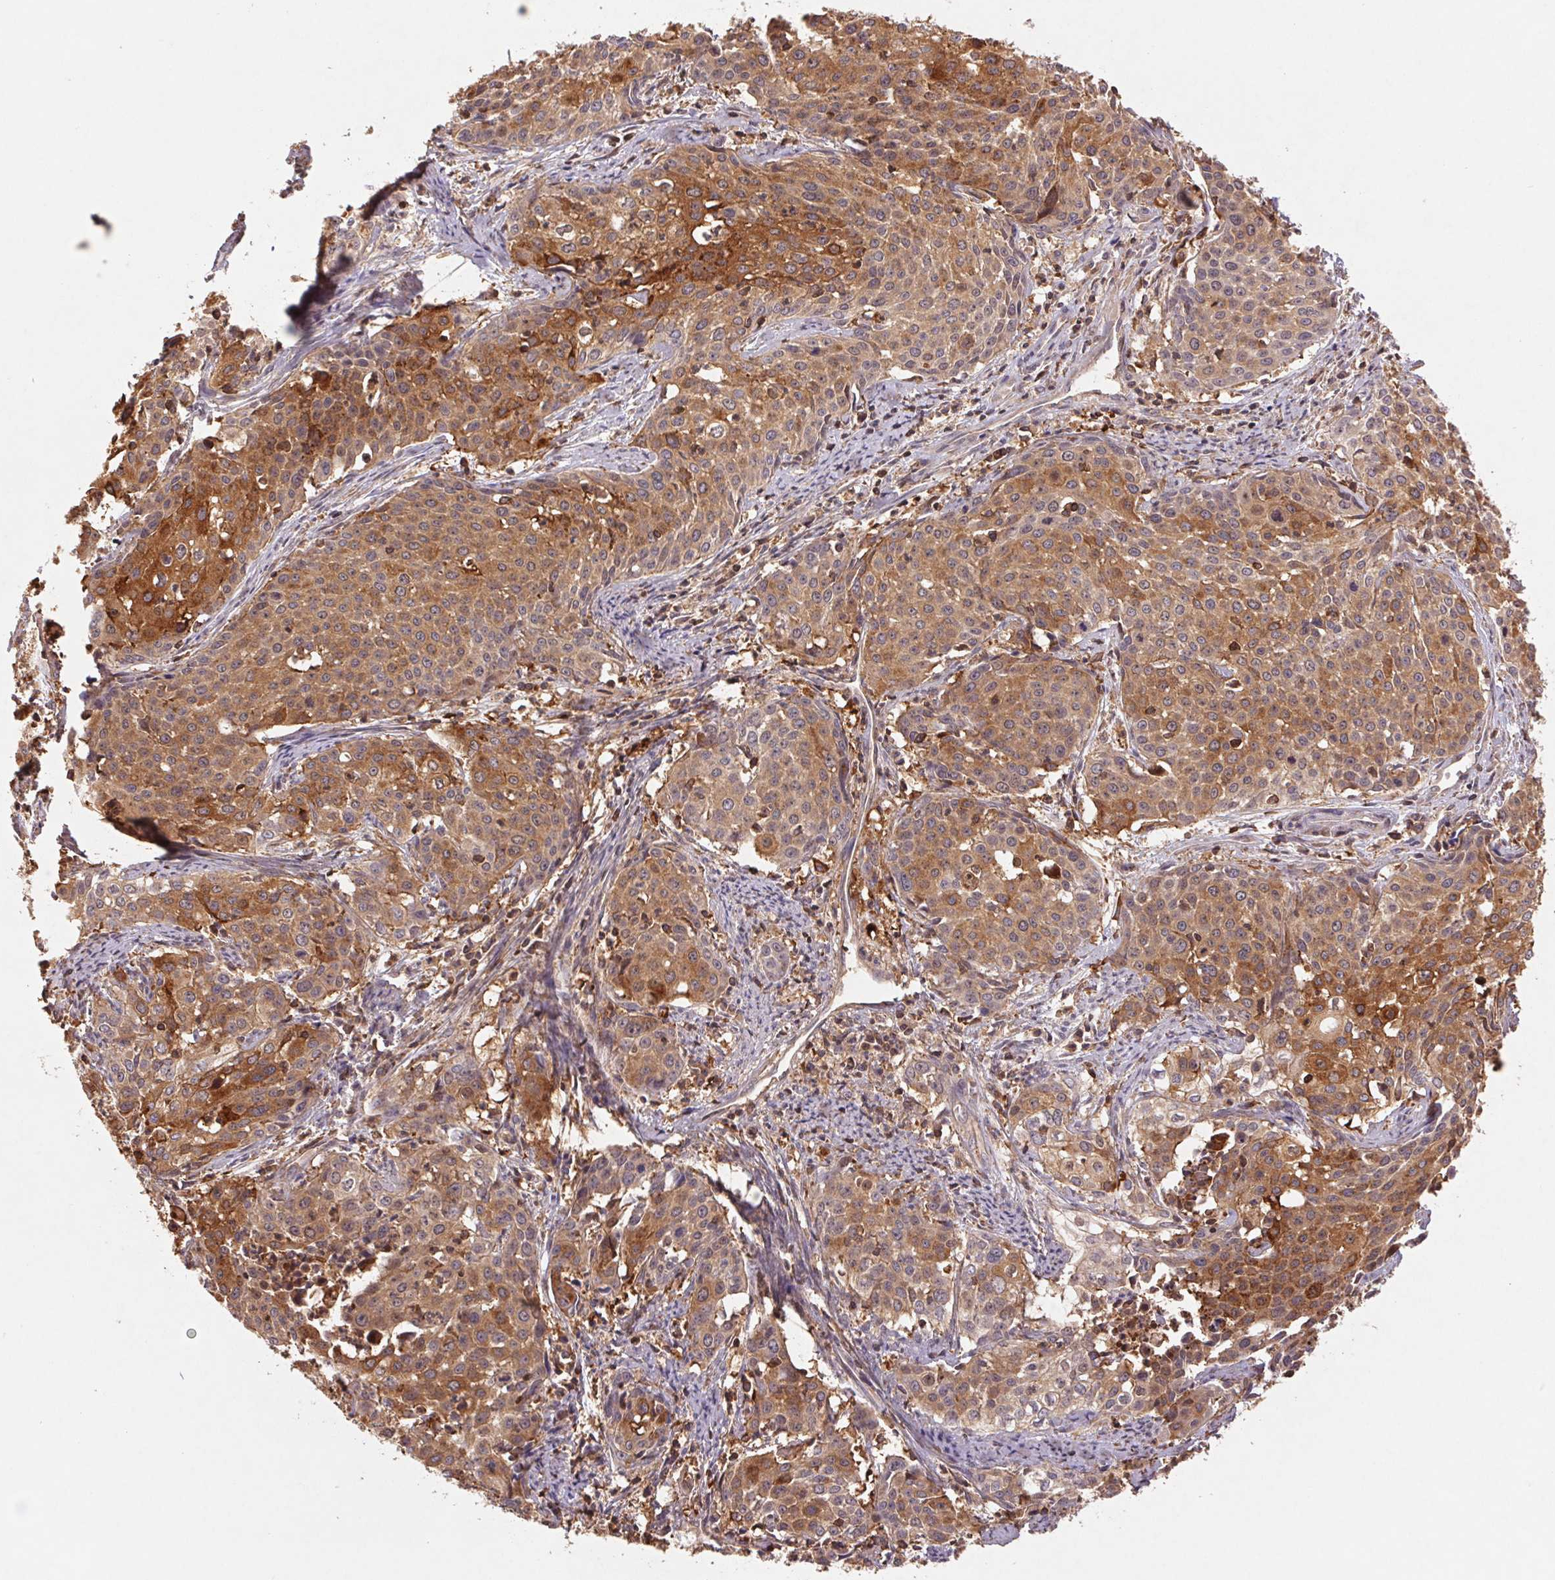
{"staining": {"intensity": "moderate", "quantity": ">75%", "location": "cytoplasmic/membranous"}, "tissue": "cervical cancer", "cell_type": "Tumor cells", "image_type": "cancer", "snomed": [{"axis": "morphology", "description": "Squamous cell carcinoma, NOS"}, {"axis": "topography", "description": "Cervix"}], "caption": "A medium amount of moderate cytoplasmic/membranous positivity is identified in about >75% of tumor cells in cervical cancer tissue.", "gene": "ATG10", "patient": {"sex": "female", "age": 39}}